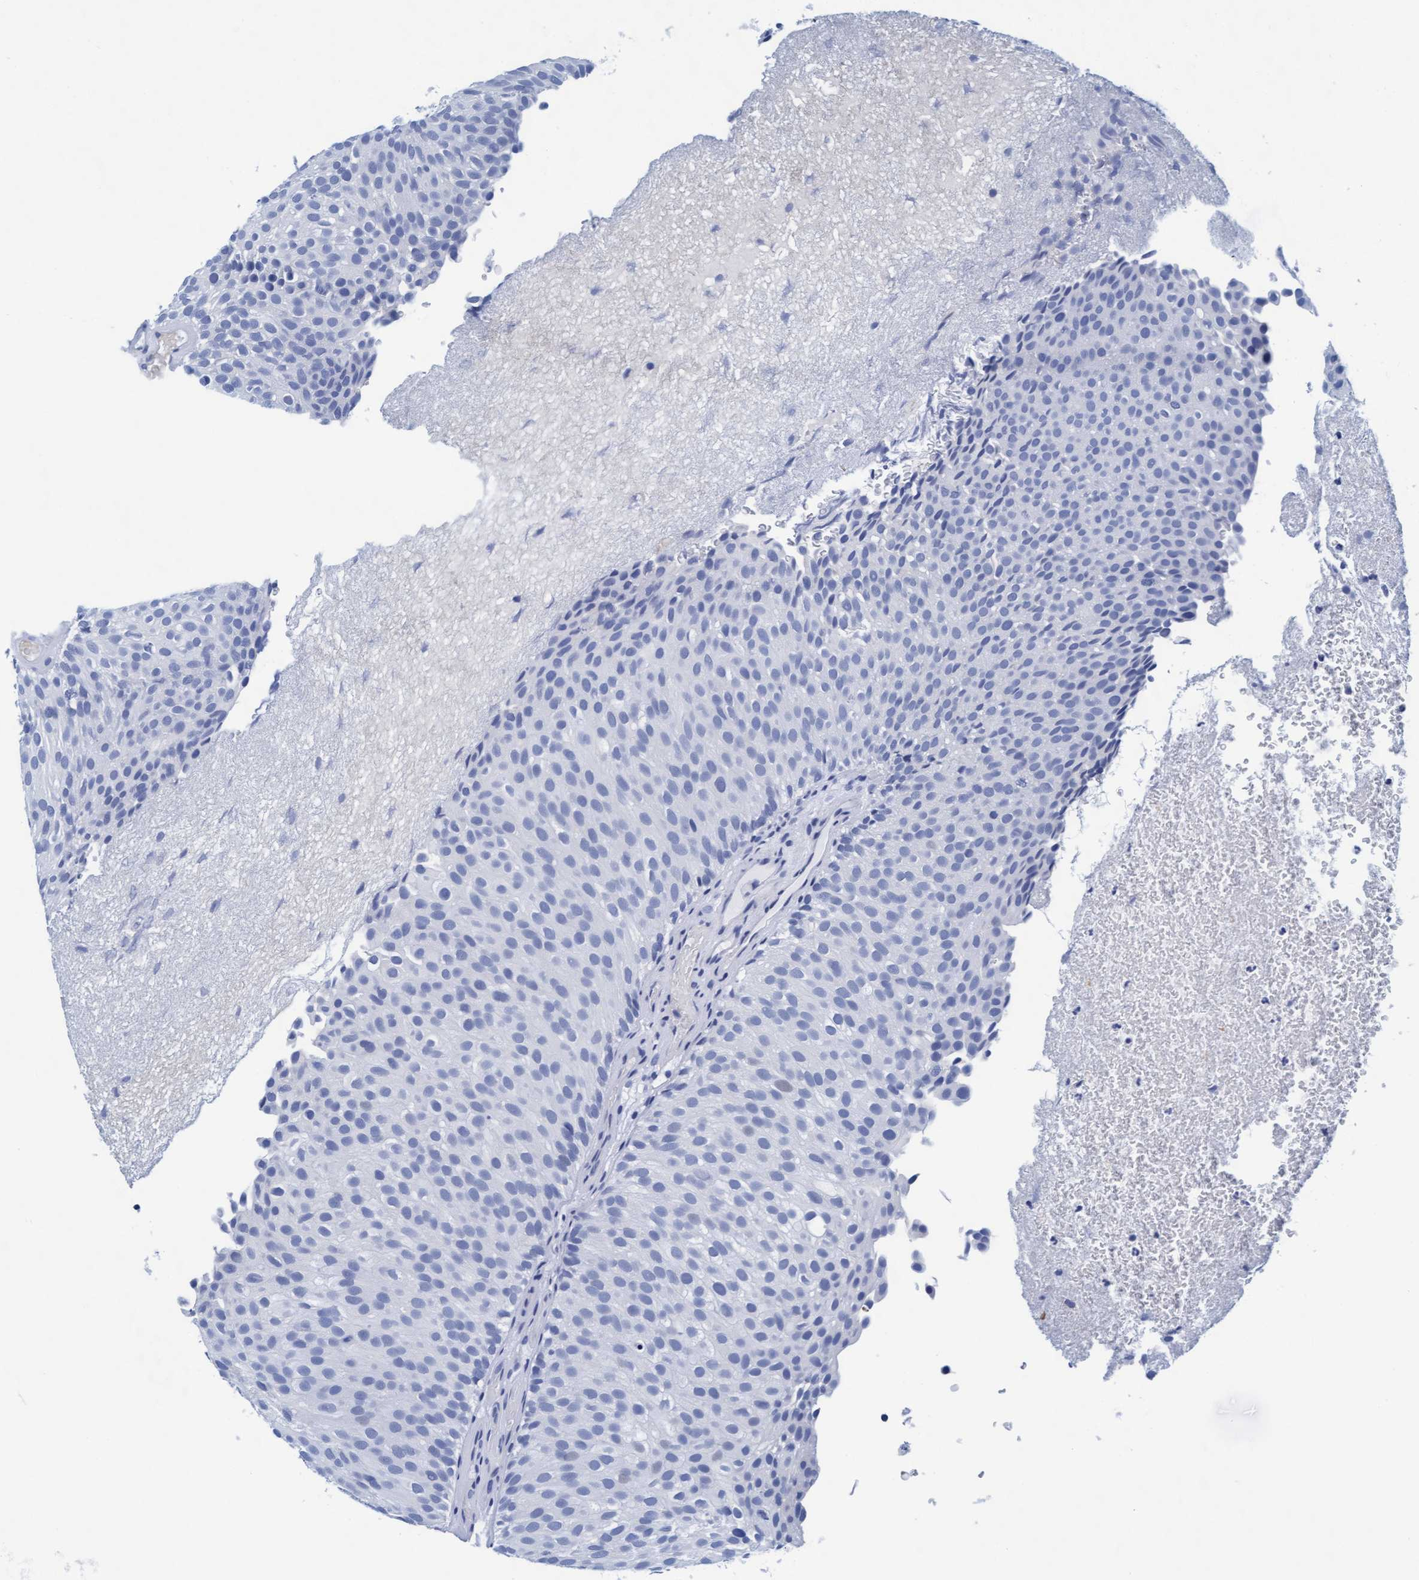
{"staining": {"intensity": "negative", "quantity": "none", "location": "none"}, "tissue": "urothelial cancer", "cell_type": "Tumor cells", "image_type": "cancer", "snomed": [{"axis": "morphology", "description": "Urothelial carcinoma, Low grade"}, {"axis": "topography", "description": "Urinary bladder"}], "caption": "Low-grade urothelial carcinoma was stained to show a protein in brown. There is no significant positivity in tumor cells. Nuclei are stained in blue.", "gene": "ARSG", "patient": {"sex": "male", "age": 78}}